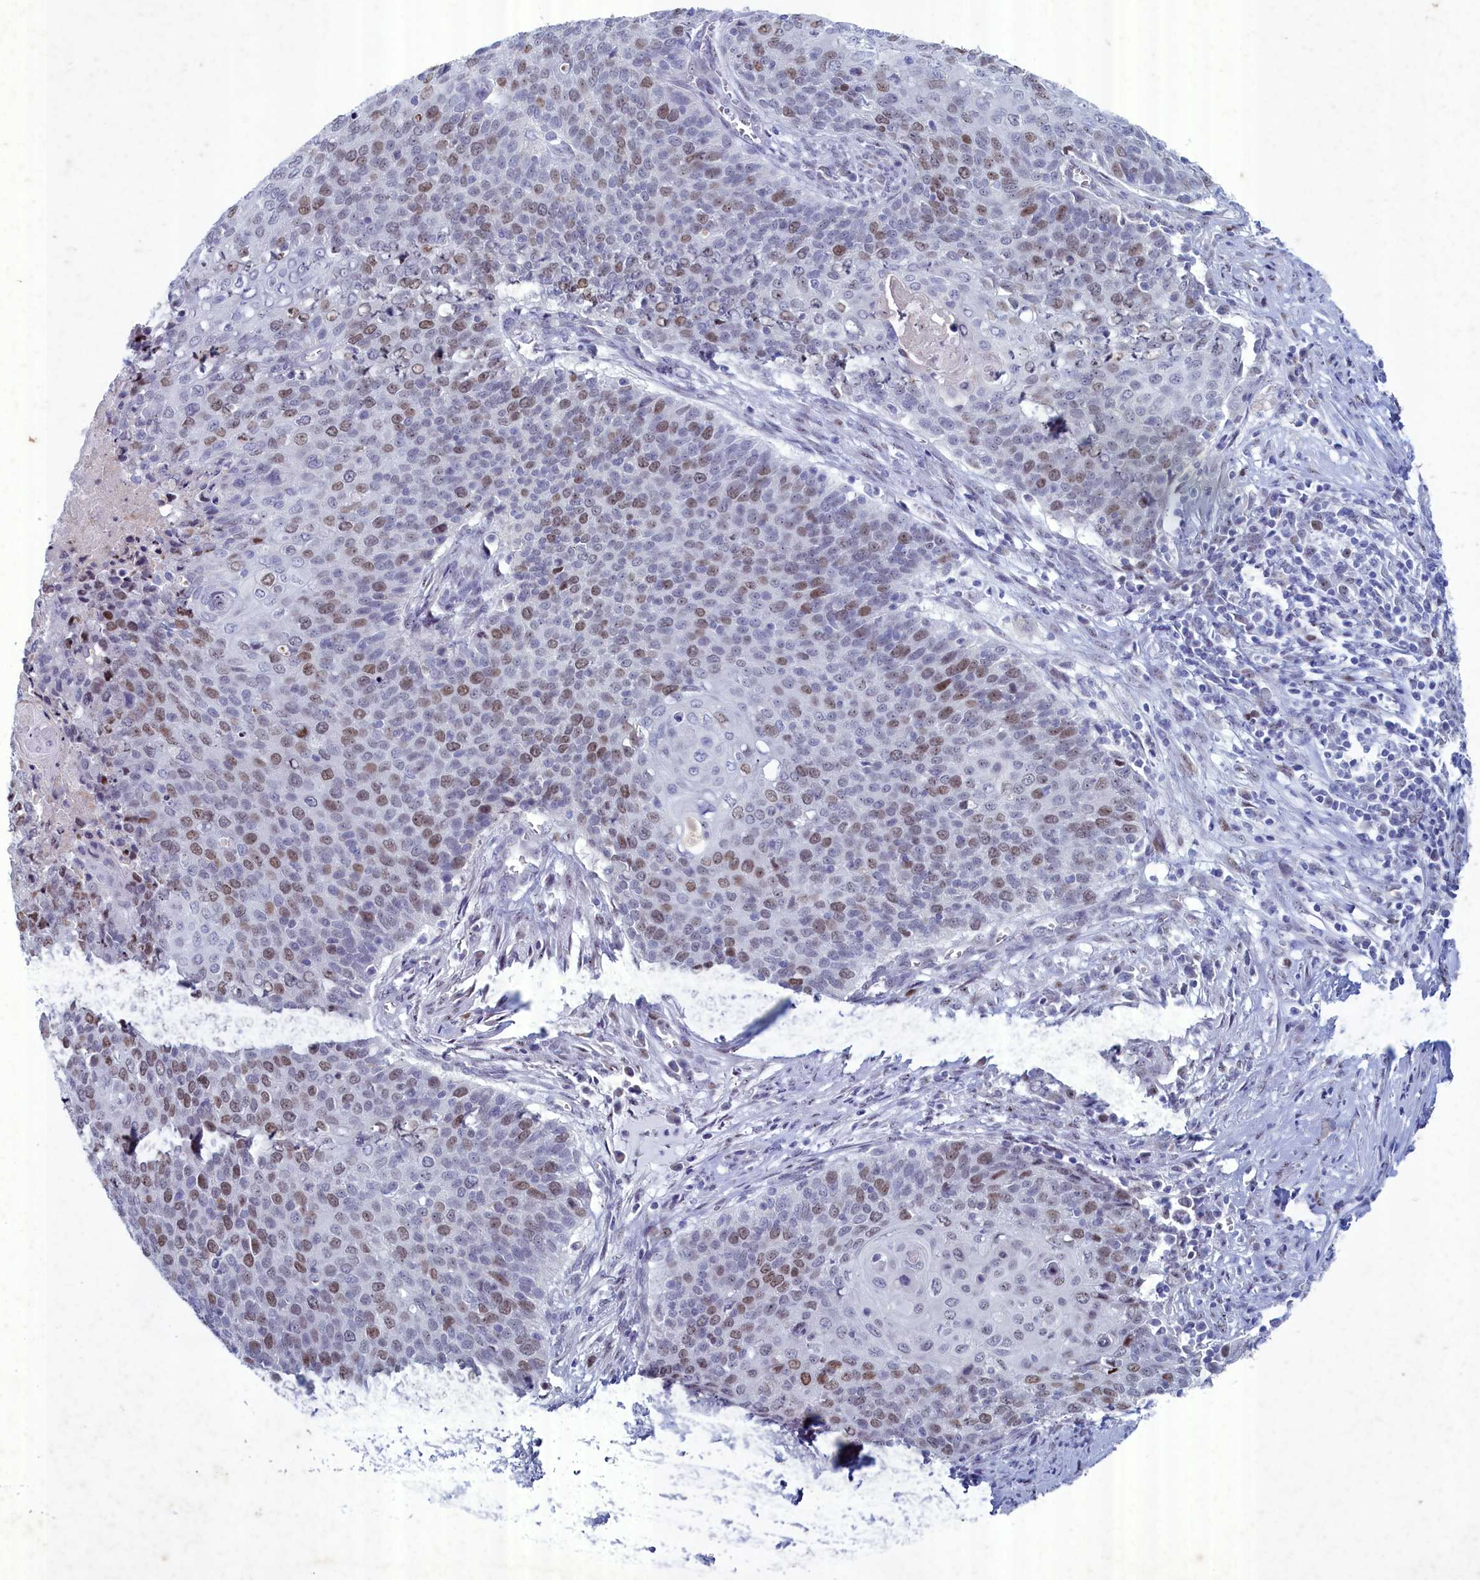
{"staining": {"intensity": "moderate", "quantity": "25%-75%", "location": "nuclear"}, "tissue": "cervical cancer", "cell_type": "Tumor cells", "image_type": "cancer", "snomed": [{"axis": "morphology", "description": "Squamous cell carcinoma, NOS"}, {"axis": "topography", "description": "Cervix"}], "caption": "Approximately 25%-75% of tumor cells in human cervical squamous cell carcinoma display moderate nuclear protein positivity as visualized by brown immunohistochemical staining.", "gene": "WDR76", "patient": {"sex": "female", "age": 39}}